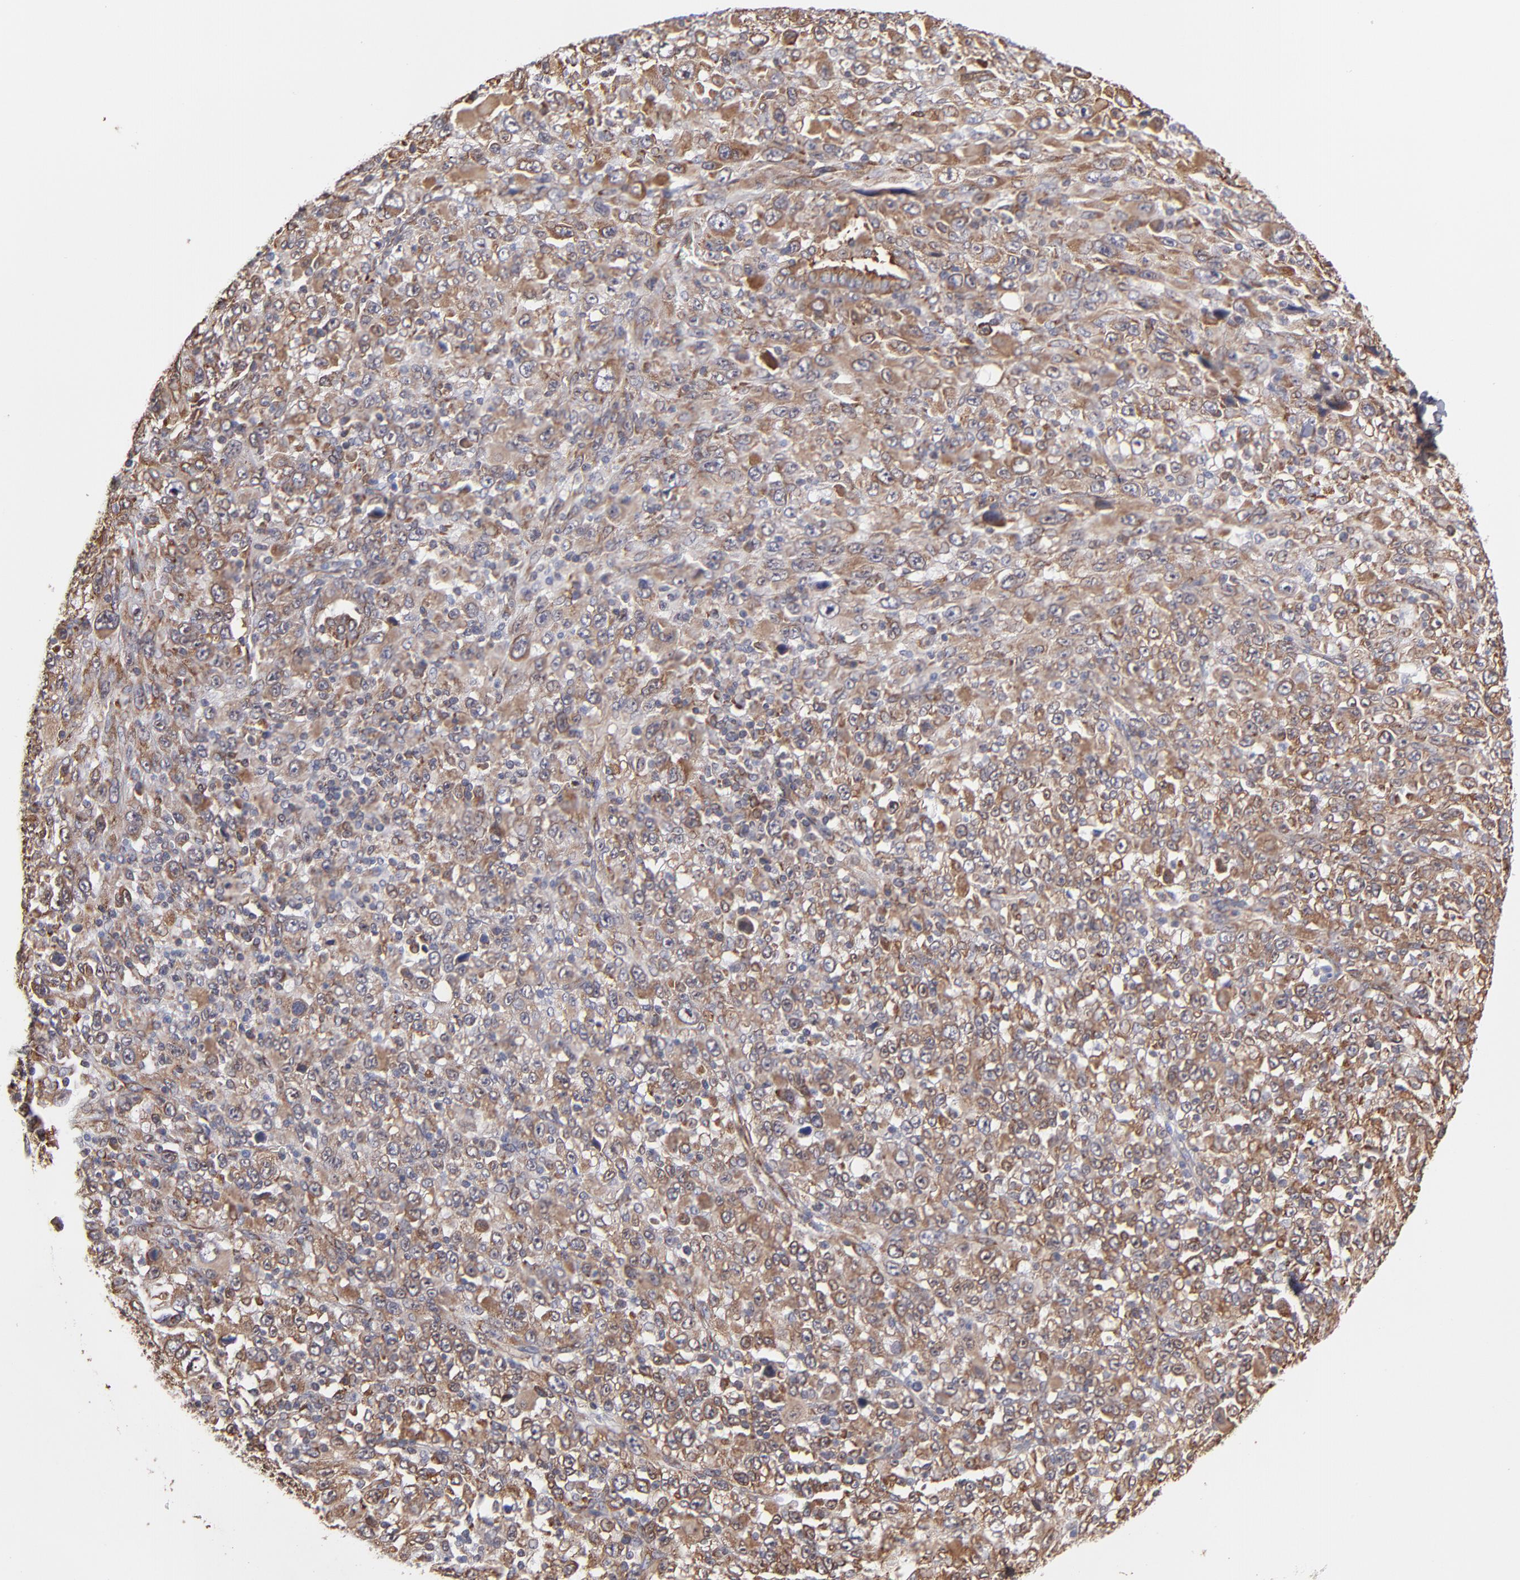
{"staining": {"intensity": "moderate", "quantity": ">75%", "location": "cytoplasmic/membranous"}, "tissue": "melanoma", "cell_type": "Tumor cells", "image_type": "cancer", "snomed": [{"axis": "morphology", "description": "Malignant melanoma, Metastatic site"}, {"axis": "topography", "description": "Skin"}], "caption": "Immunohistochemical staining of malignant melanoma (metastatic site) exhibits medium levels of moderate cytoplasmic/membranous protein positivity in about >75% of tumor cells.", "gene": "KTN1", "patient": {"sex": "female", "age": 56}}